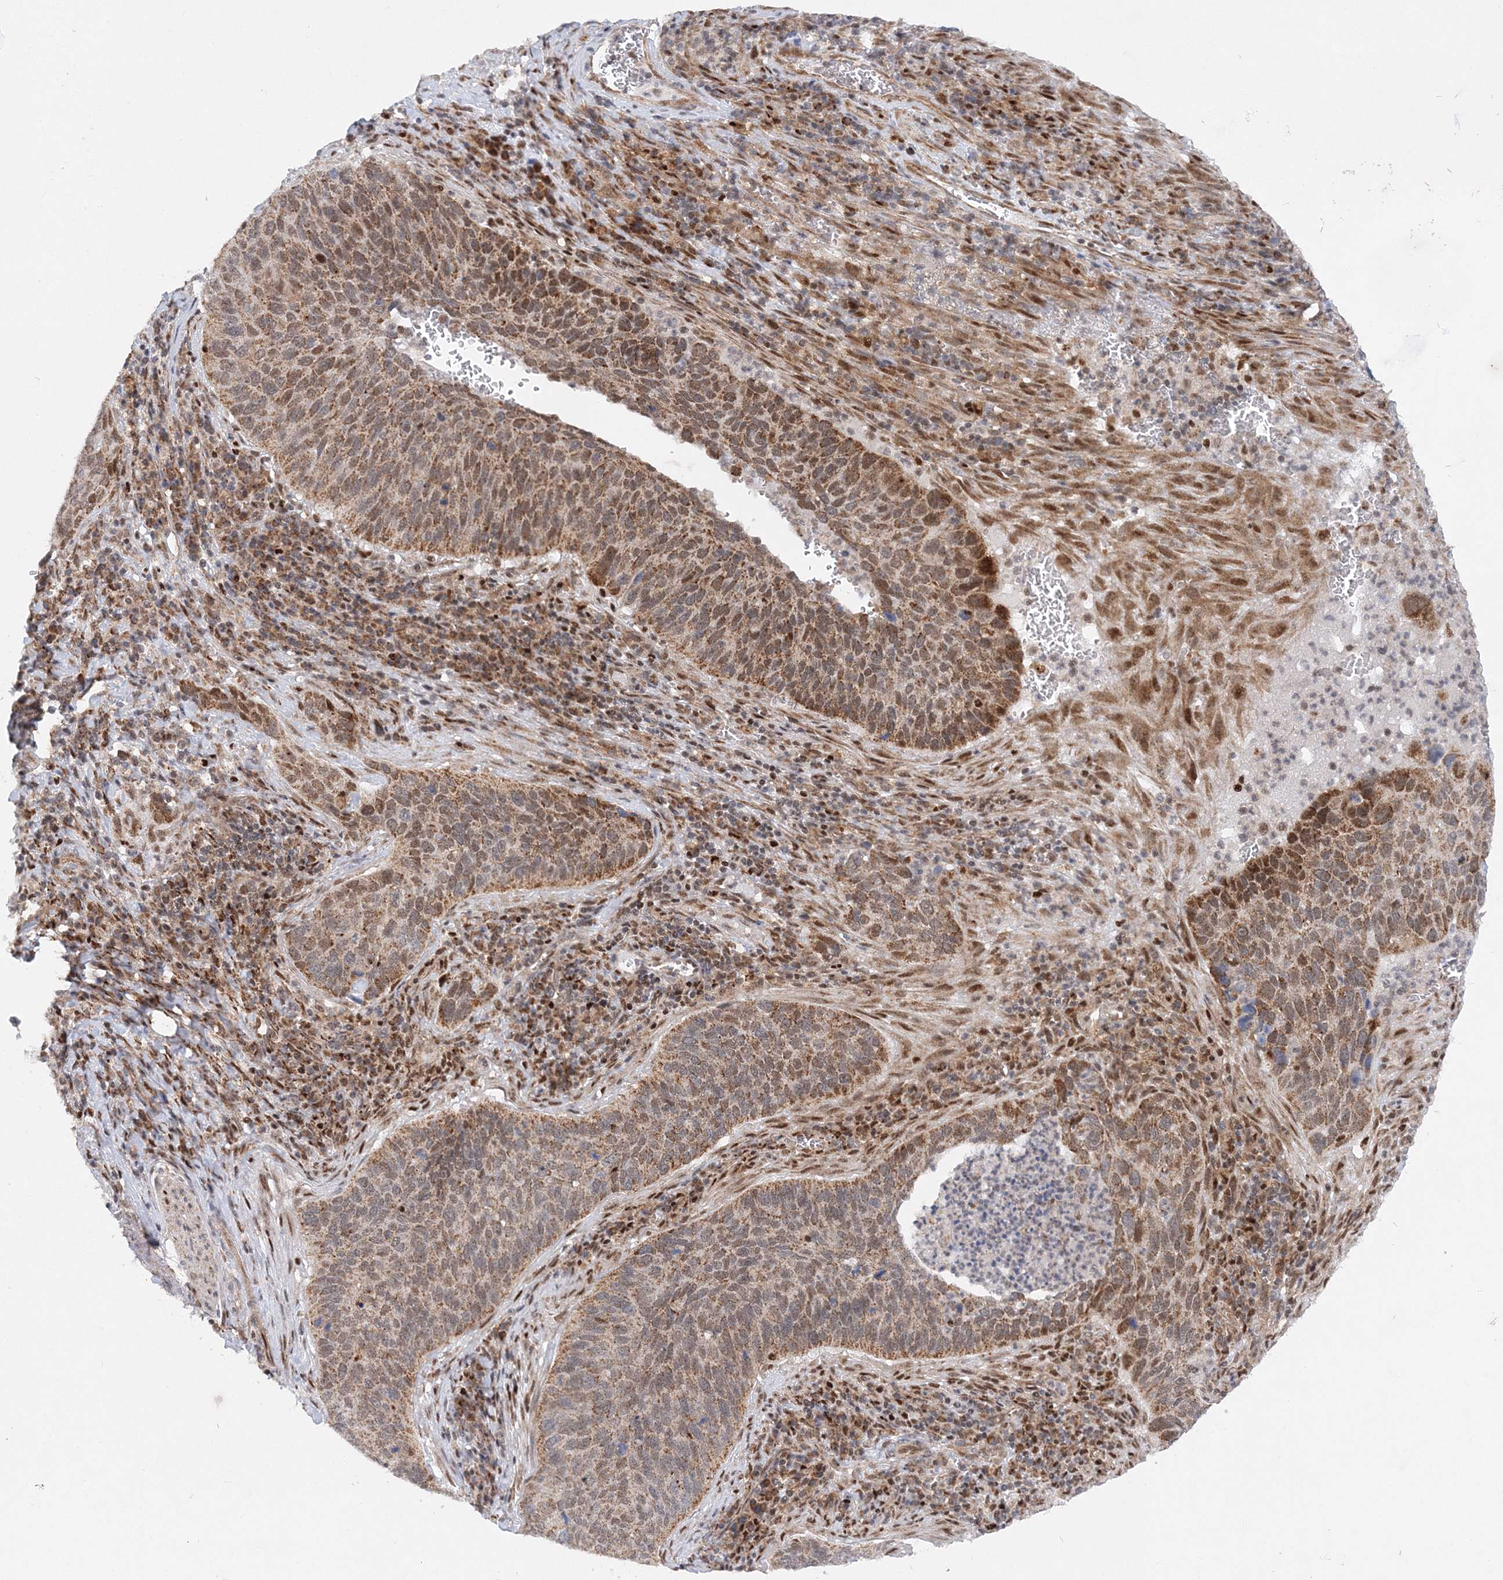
{"staining": {"intensity": "moderate", "quantity": ">75%", "location": "cytoplasmic/membranous"}, "tissue": "cervical cancer", "cell_type": "Tumor cells", "image_type": "cancer", "snomed": [{"axis": "morphology", "description": "Squamous cell carcinoma, NOS"}, {"axis": "topography", "description": "Cervix"}], "caption": "Approximately >75% of tumor cells in squamous cell carcinoma (cervical) reveal moderate cytoplasmic/membranous protein positivity as visualized by brown immunohistochemical staining.", "gene": "RAB11FIP2", "patient": {"sex": "female", "age": 53}}